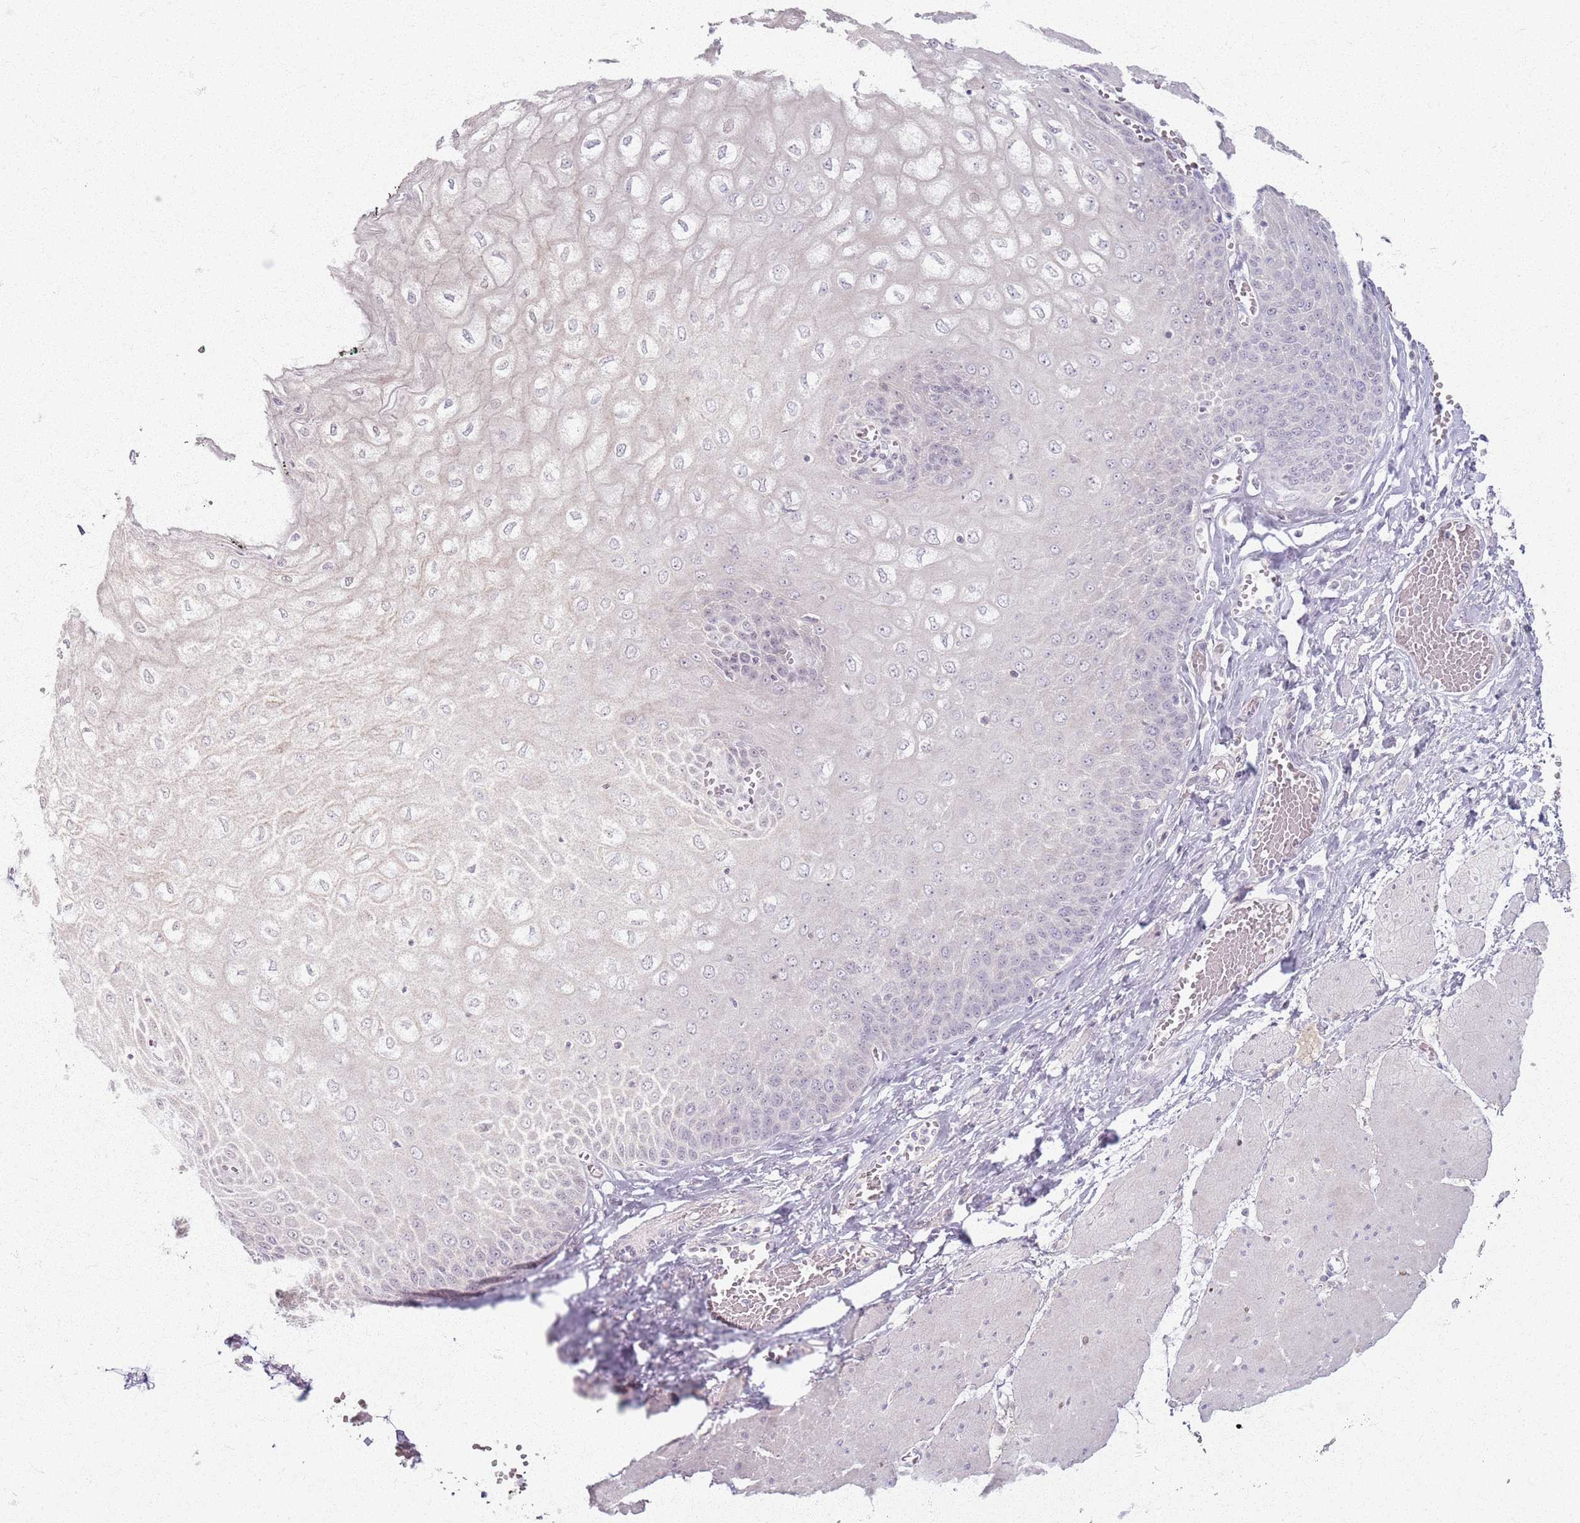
{"staining": {"intensity": "negative", "quantity": "none", "location": "none"}, "tissue": "esophagus", "cell_type": "Squamous epithelial cells", "image_type": "normal", "snomed": [{"axis": "morphology", "description": "Normal tissue, NOS"}, {"axis": "topography", "description": "Esophagus"}], "caption": "Squamous epithelial cells are negative for brown protein staining in normal esophagus. Nuclei are stained in blue.", "gene": "CRIPT", "patient": {"sex": "male", "age": 60}}